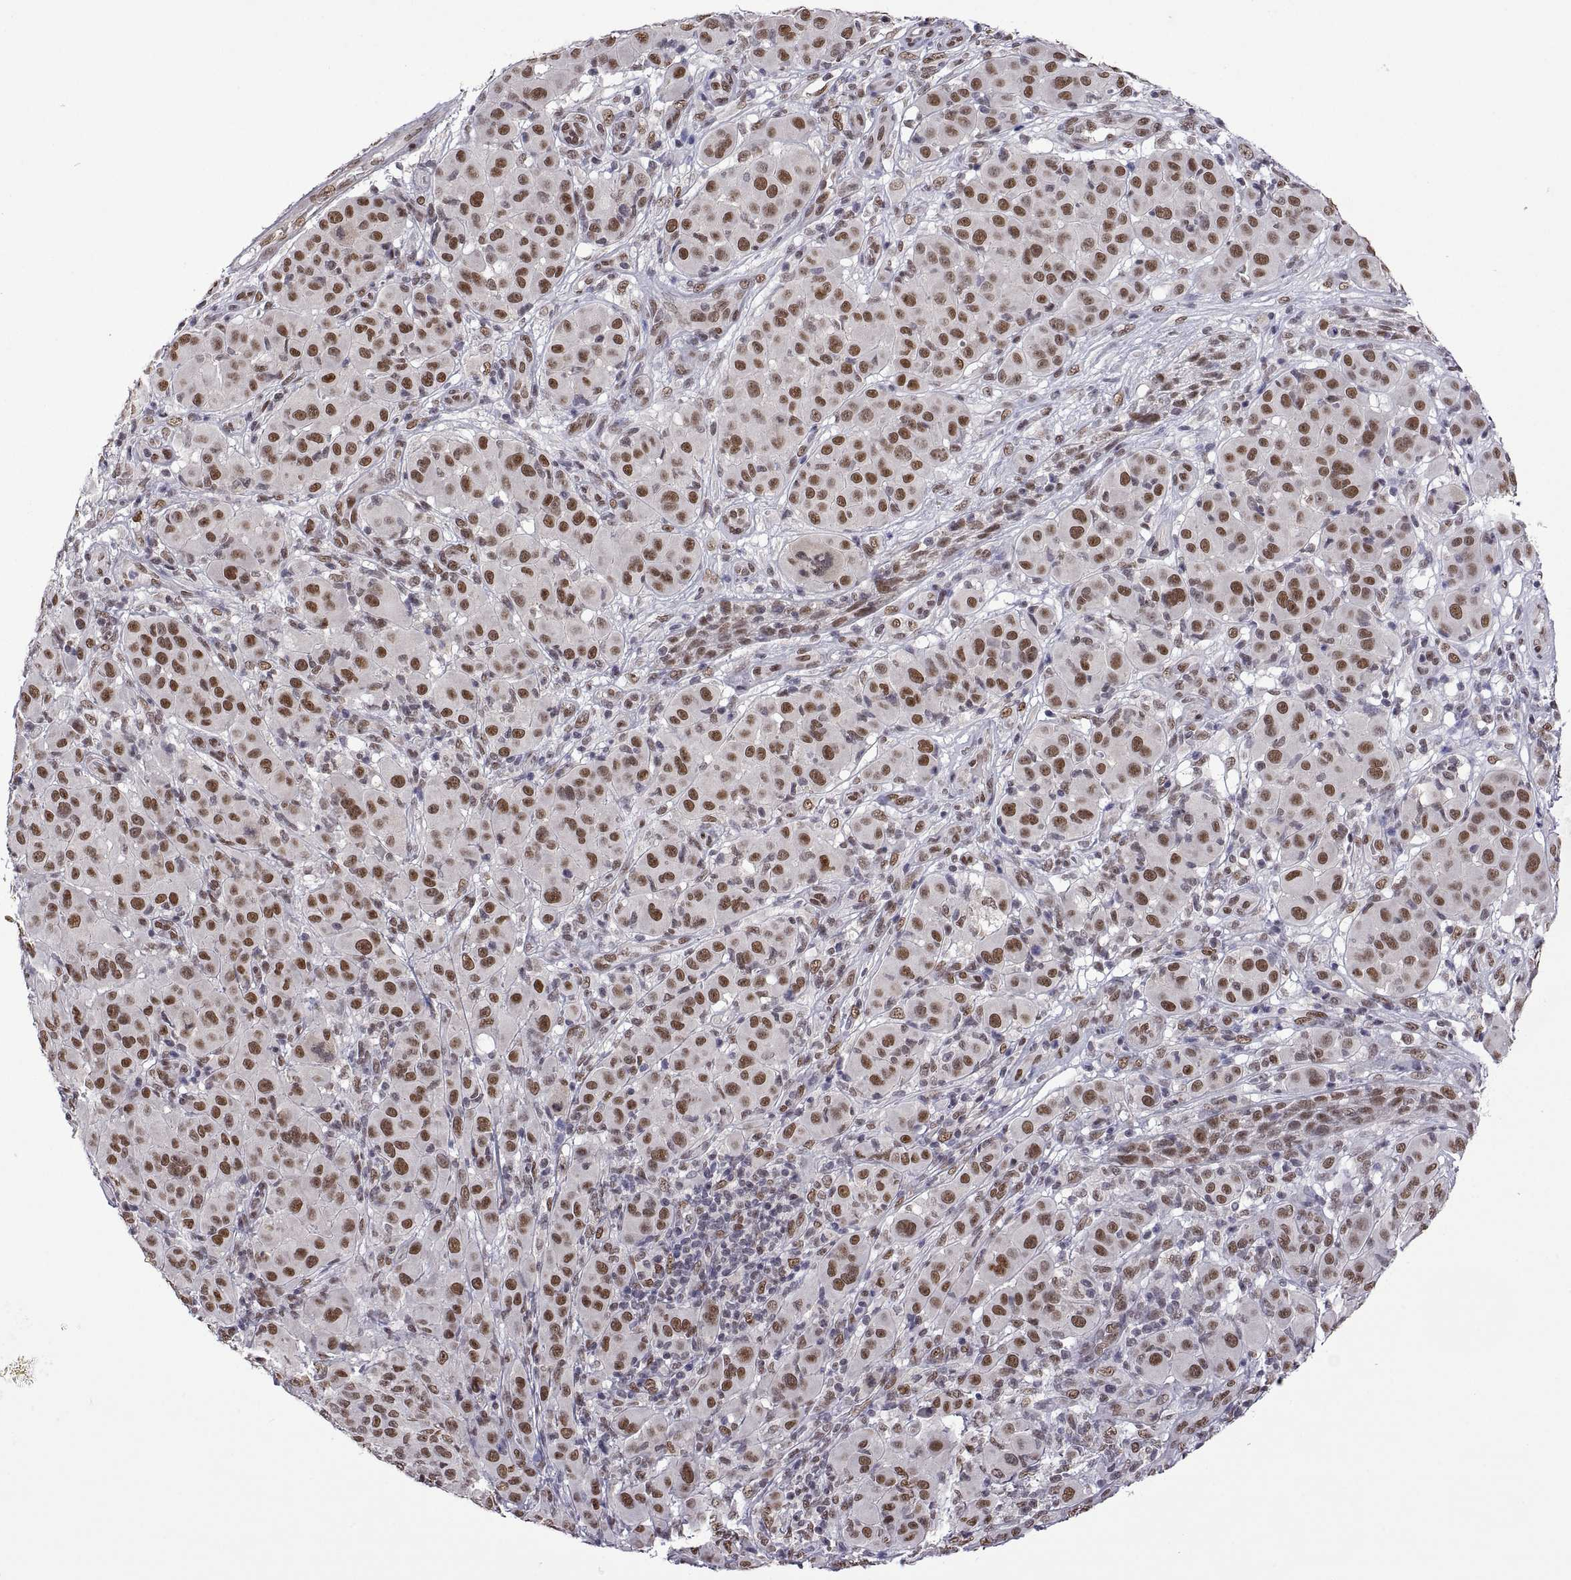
{"staining": {"intensity": "moderate", "quantity": ">75%", "location": "nuclear"}, "tissue": "melanoma", "cell_type": "Tumor cells", "image_type": "cancer", "snomed": [{"axis": "morphology", "description": "Malignant melanoma, NOS"}, {"axis": "topography", "description": "Skin"}], "caption": "Tumor cells demonstrate medium levels of moderate nuclear staining in approximately >75% of cells in human malignant melanoma. Using DAB (brown) and hematoxylin (blue) stains, captured at high magnification using brightfield microscopy.", "gene": "NR4A1", "patient": {"sex": "female", "age": 87}}